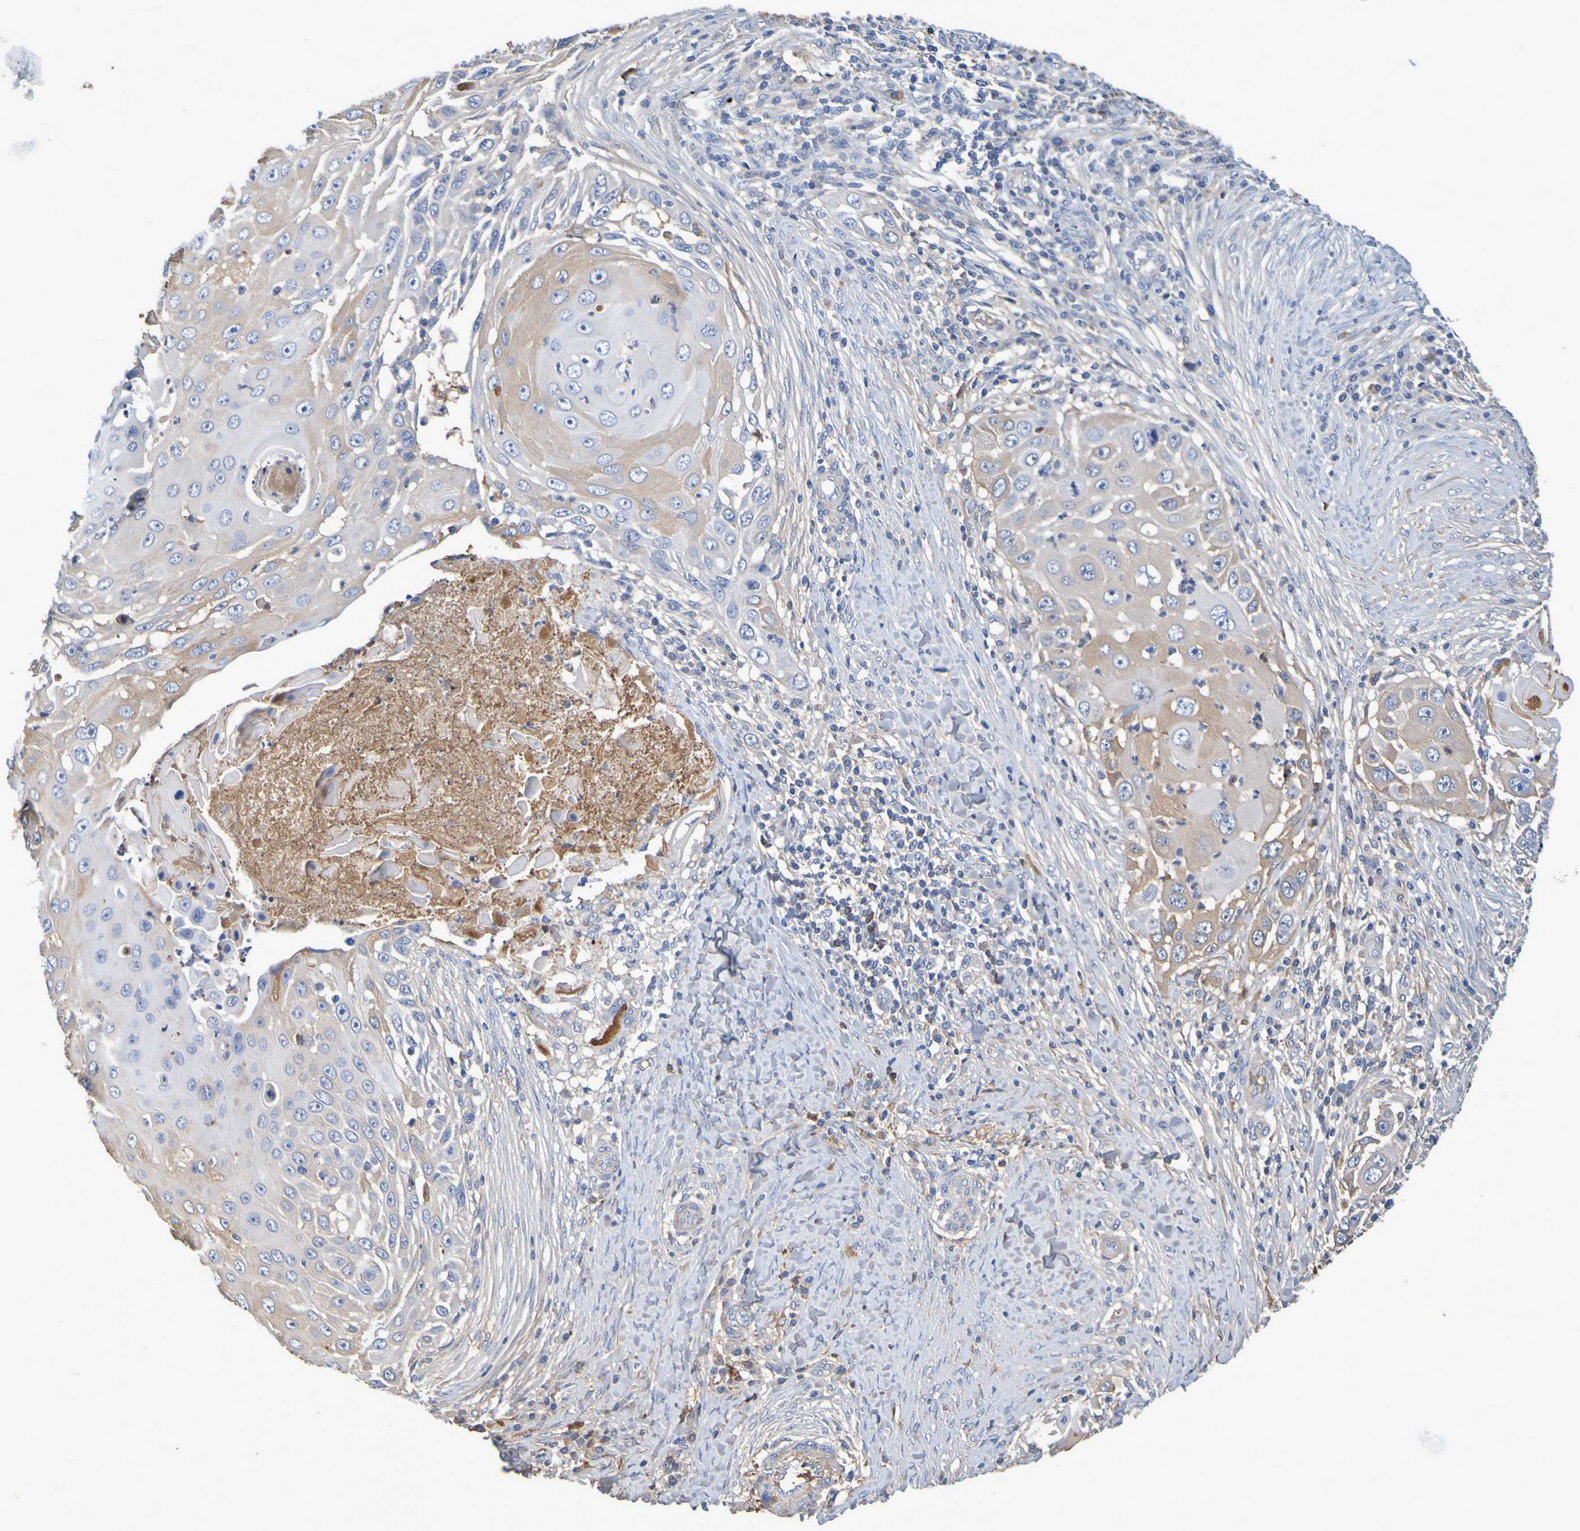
{"staining": {"intensity": "moderate", "quantity": "25%-75%", "location": "cytoplasmic/membranous"}, "tissue": "skin cancer", "cell_type": "Tumor cells", "image_type": "cancer", "snomed": [{"axis": "morphology", "description": "Squamous cell carcinoma, NOS"}, {"axis": "topography", "description": "Skin"}], "caption": "About 25%-75% of tumor cells in skin cancer display moderate cytoplasmic/membranous protein staining as visualized by brown immunohistochemical staining.", "gene": "GAB3", "patient": {"sex": "female", "age": 44}}